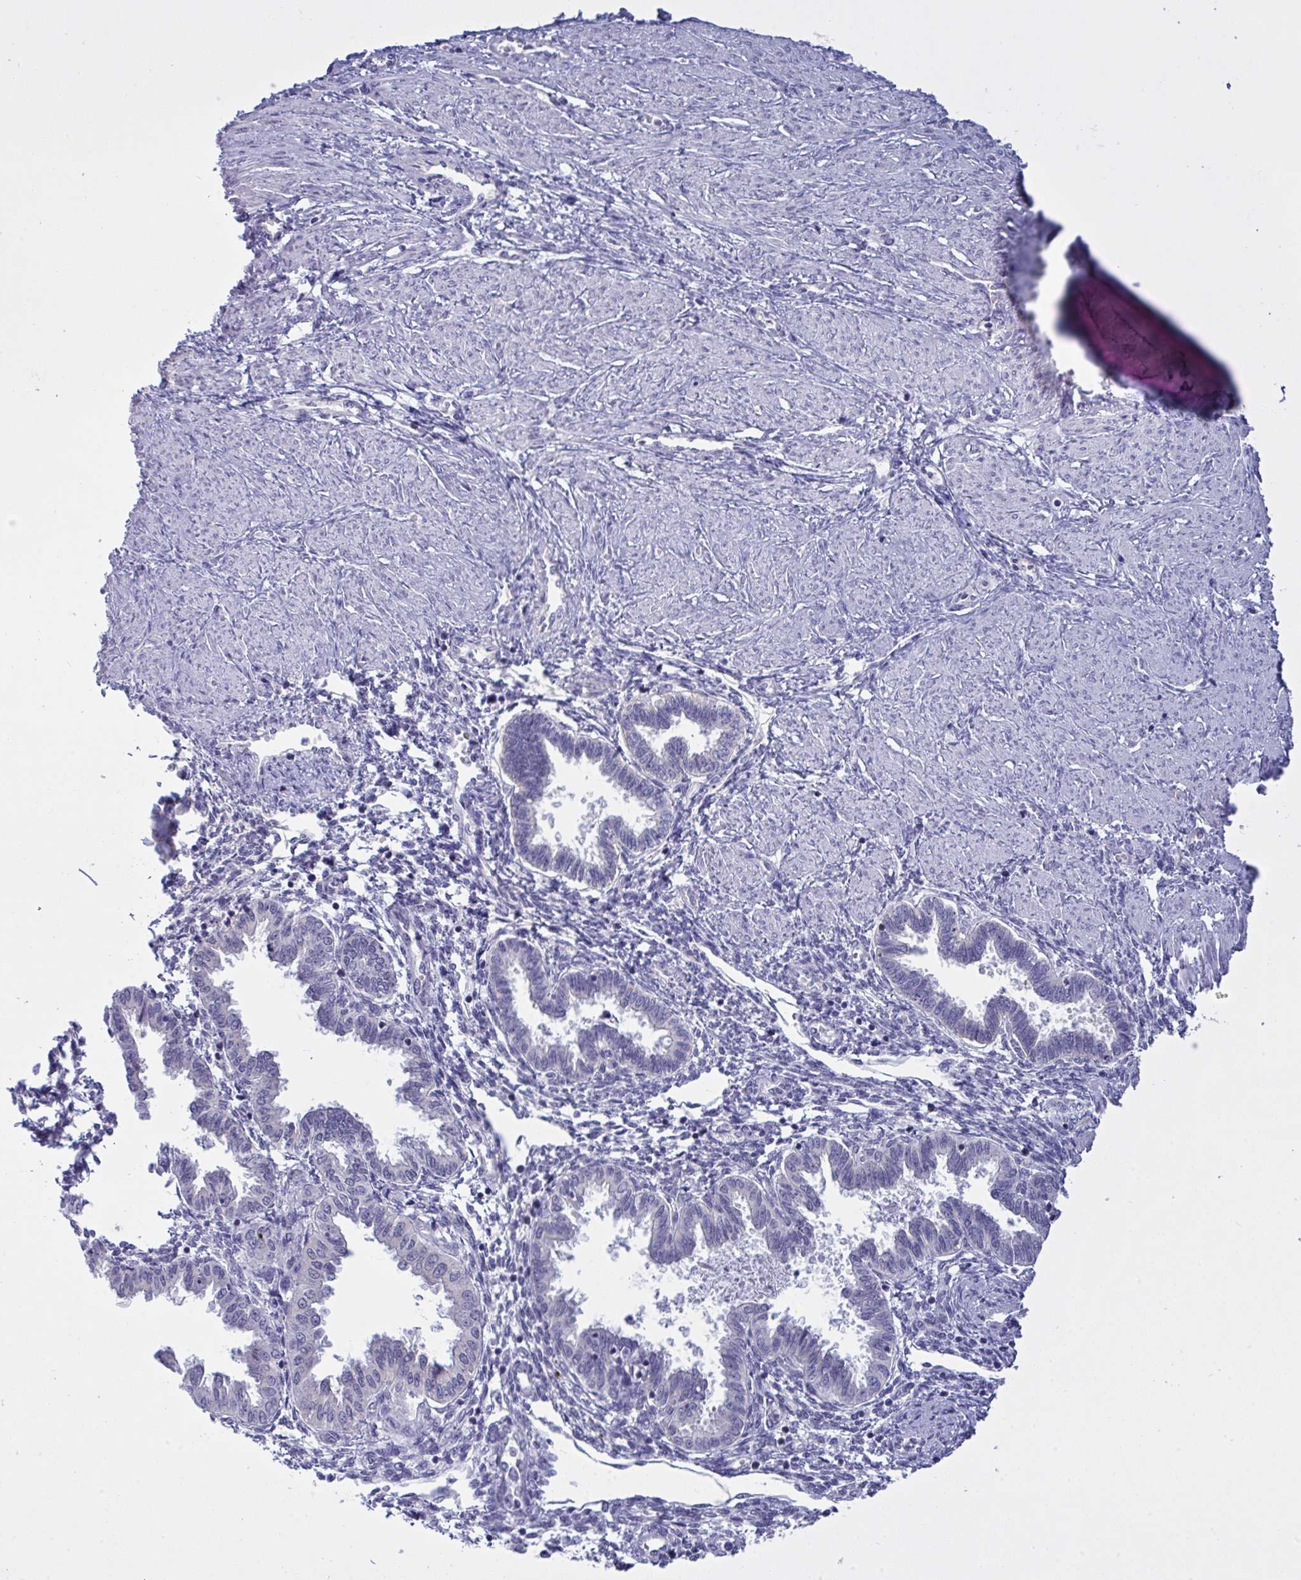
{"staining": {"intensity": "negative", "quantity": "none", "location": "none"}, "tissue": "endometrium", "cell_type": "Cells in endometrial stroma", "image_type": "normal", "snomed": [{"axis": "morphology", "description": "Normal tissue, NOS"}, {"axis": "topography", "description": "Endometrium"}], "caption": "This micrograph is of benign endometrium stained with immunohistochemistry (IHC) to label a protein in brown with the nuclei are counter-stained blue. There is no positivity in cells in endometrial stroma. (DAB (3,3'-diaminobenzidine) IHC, high magnification).", "gene": "TMEM41A", "patient": {"sex": "female", "age": 33}}